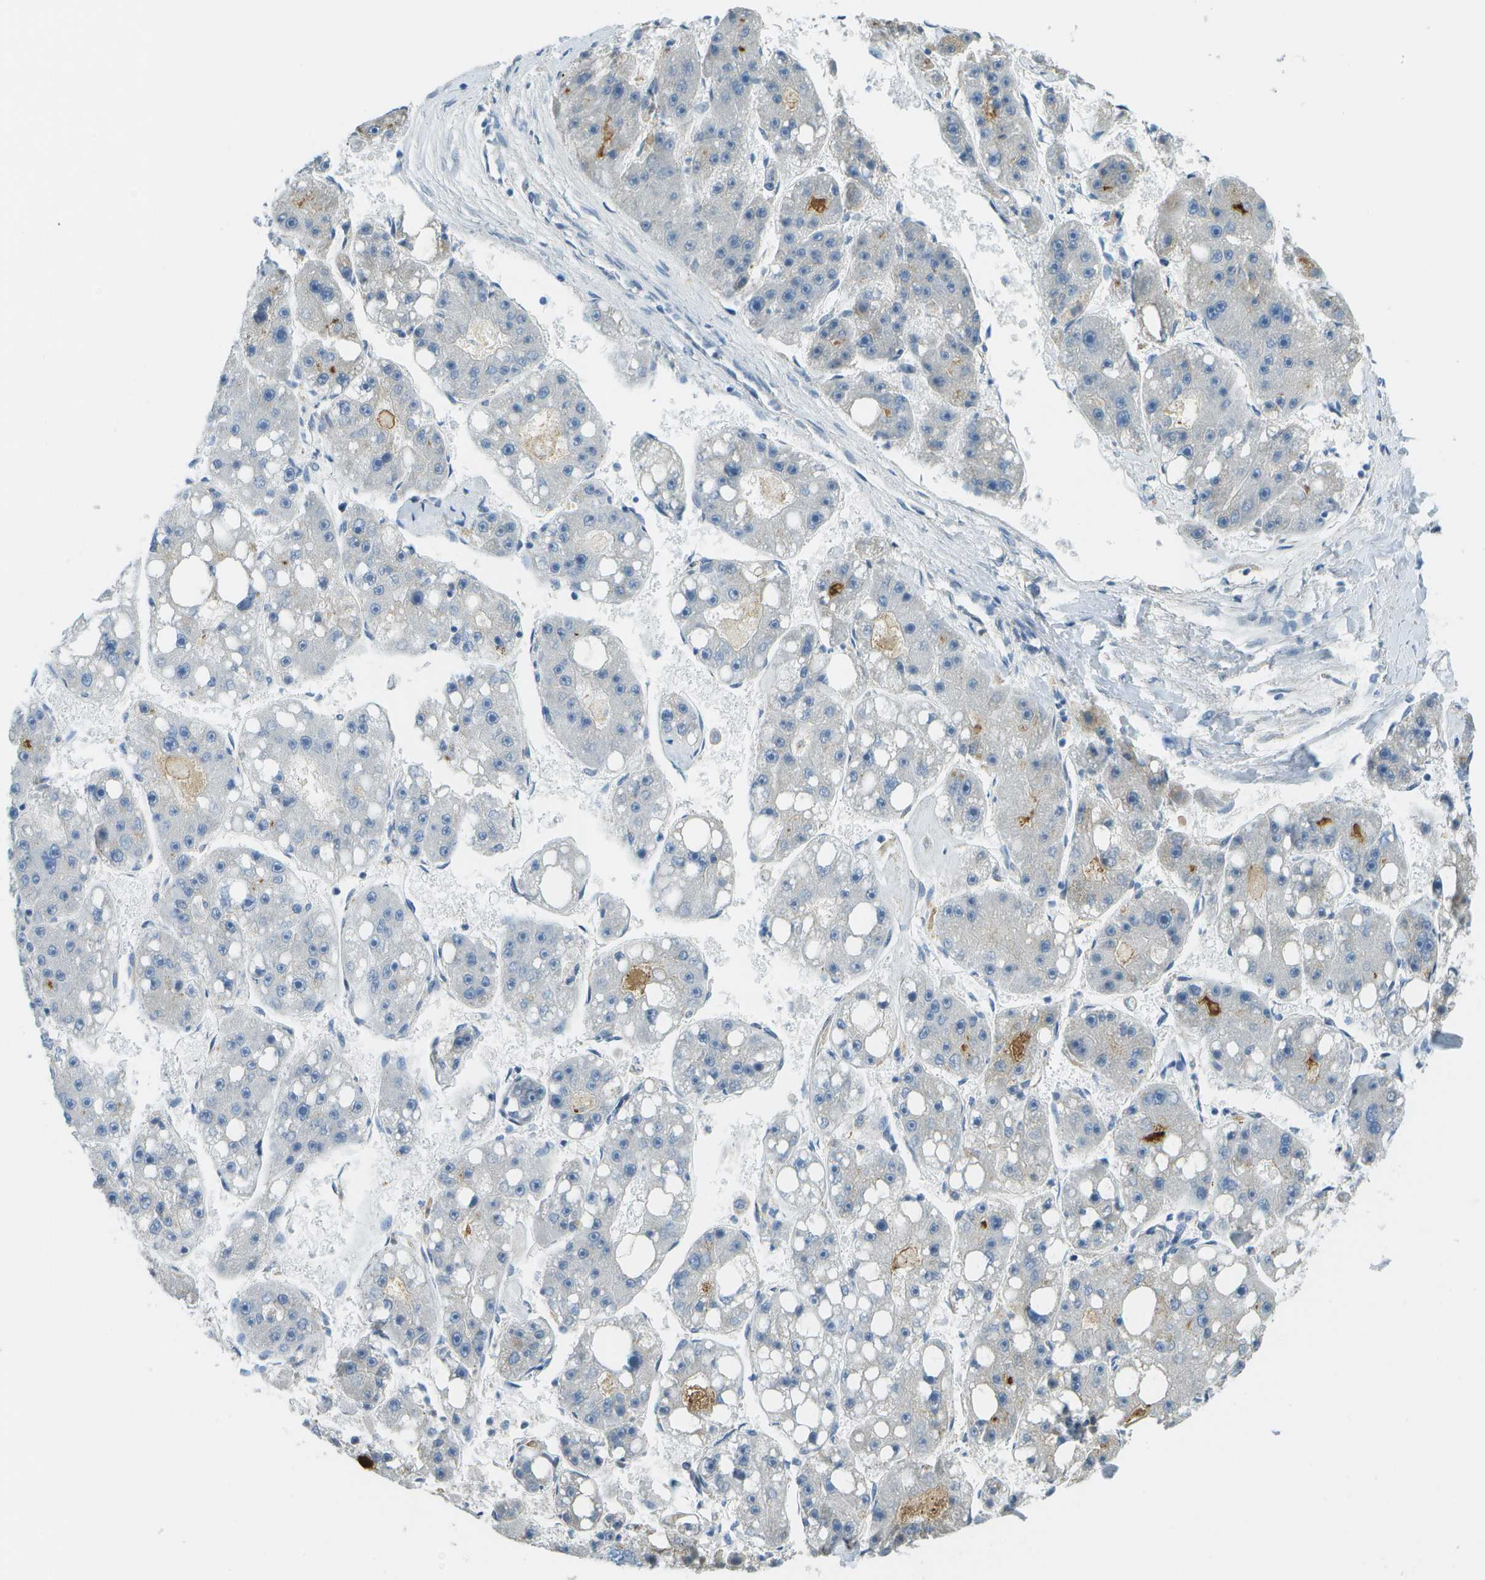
{"staining": {"intensity": "negative", "quantity": "none", "location": "none"}, "tissue": "liver cancer", "cell_type": "Tumor cells", "image_type": "cancer", "snomed": [{"axis": "morphology", "description": "Carcinoma, Hepatocellular, NOS"}, {"axis": "topography", "description": "Liver"}], "caption": "Immunohistochemistry (IHC) histopathology image of human liver cancer (hepatocellular carcinoma) stained for a protein (brown), which exhibits no staining in tumor cells.", "gene": "C1S", "patient": {"sex": "female", "age": 61}}